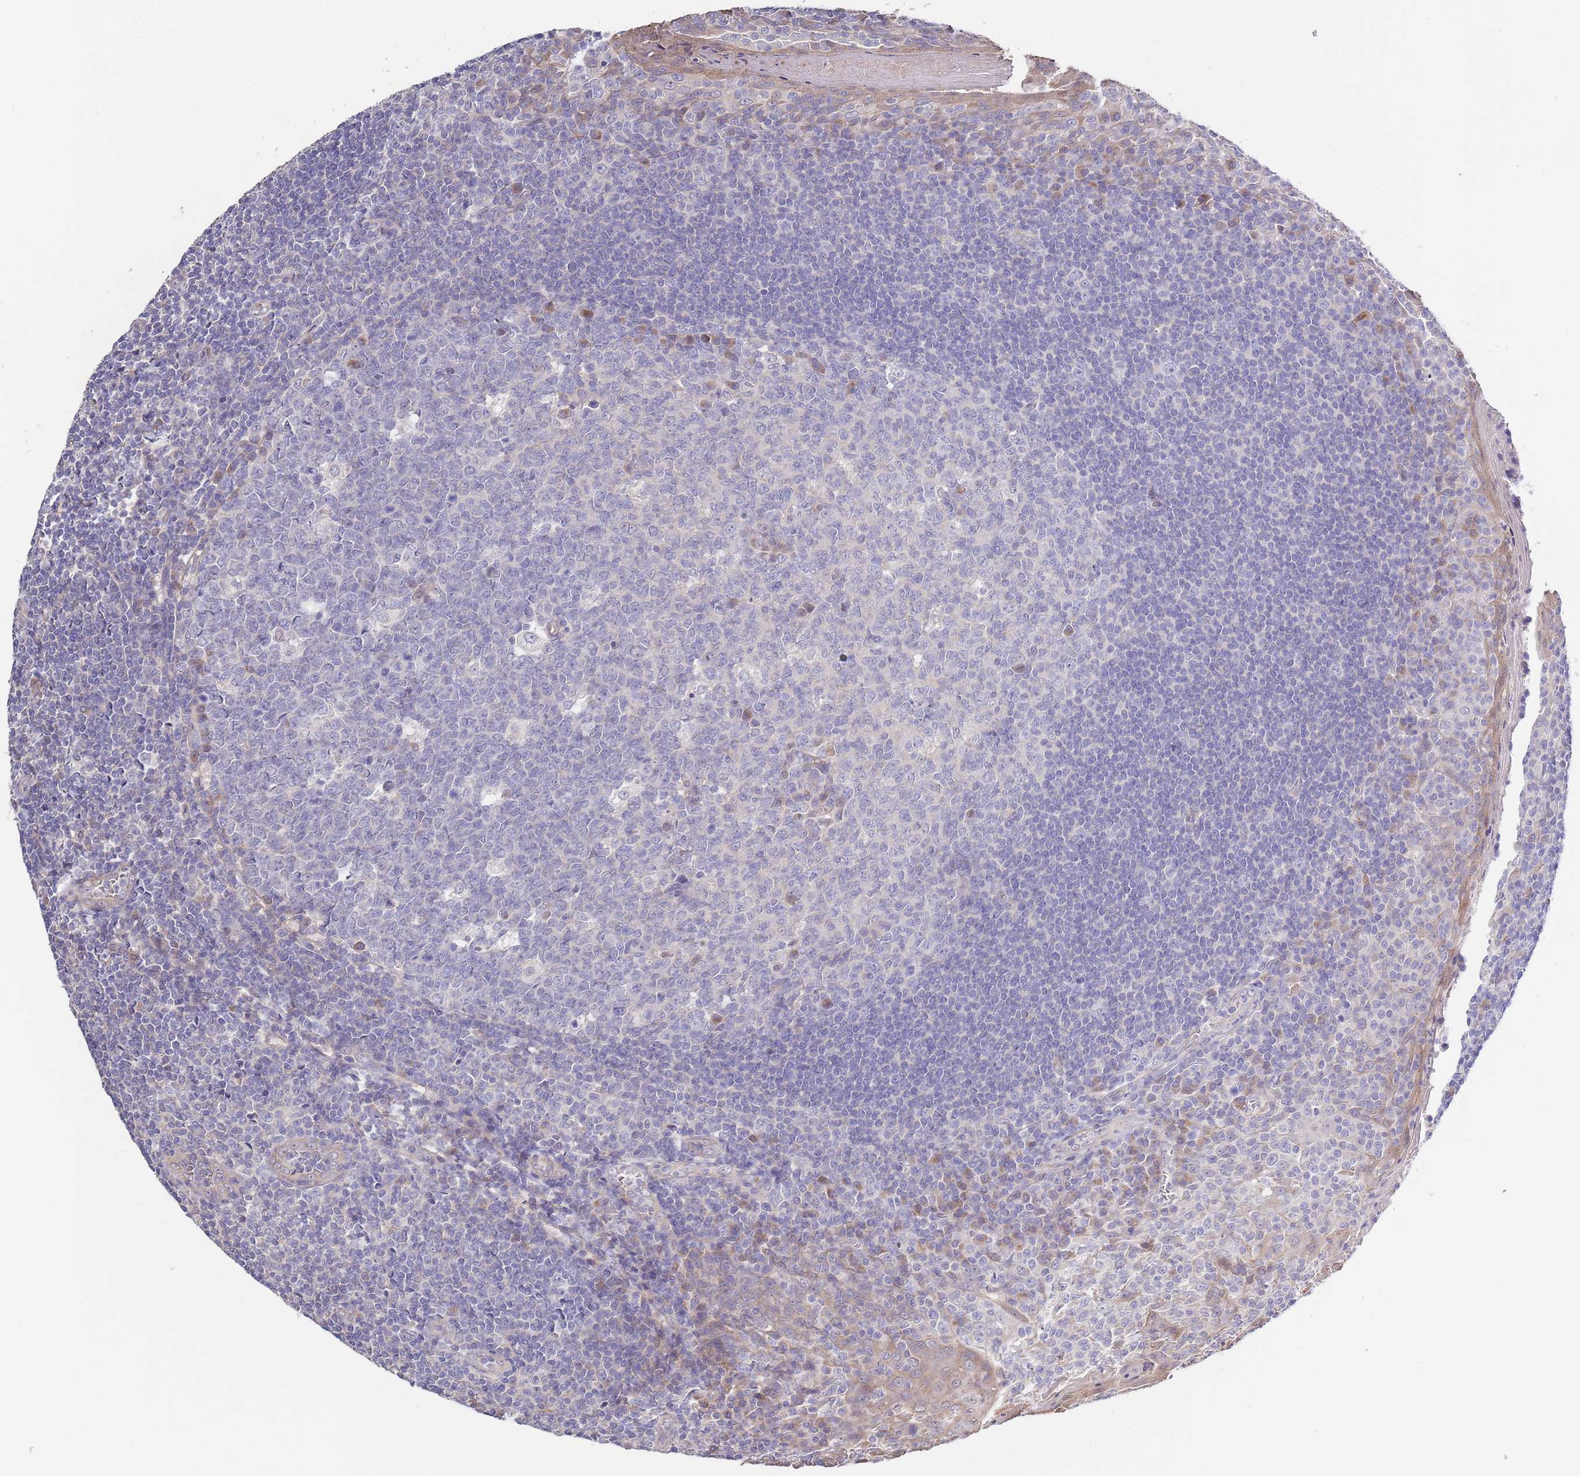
{"staining": {"intensity": "negative", "quantity": "none", "location": "none"}, "tissue": "tonsil", "cell_type": "Germinal center cells", "image_type": "normal", "snomed": [{"axis": "morphology", "description": "Normal tissue, NOS"}, {"axis": "topography", "description": "Tonsil"}], "caption": "This image is of unremarkable tonsil stained with immunohistochemistry to label a protein in brown with the nuclei are counter-stained blue. There is no expression in germinal center cells.", "gene": "LIPJ", "patient": {"sex": "male", "age": 27}}